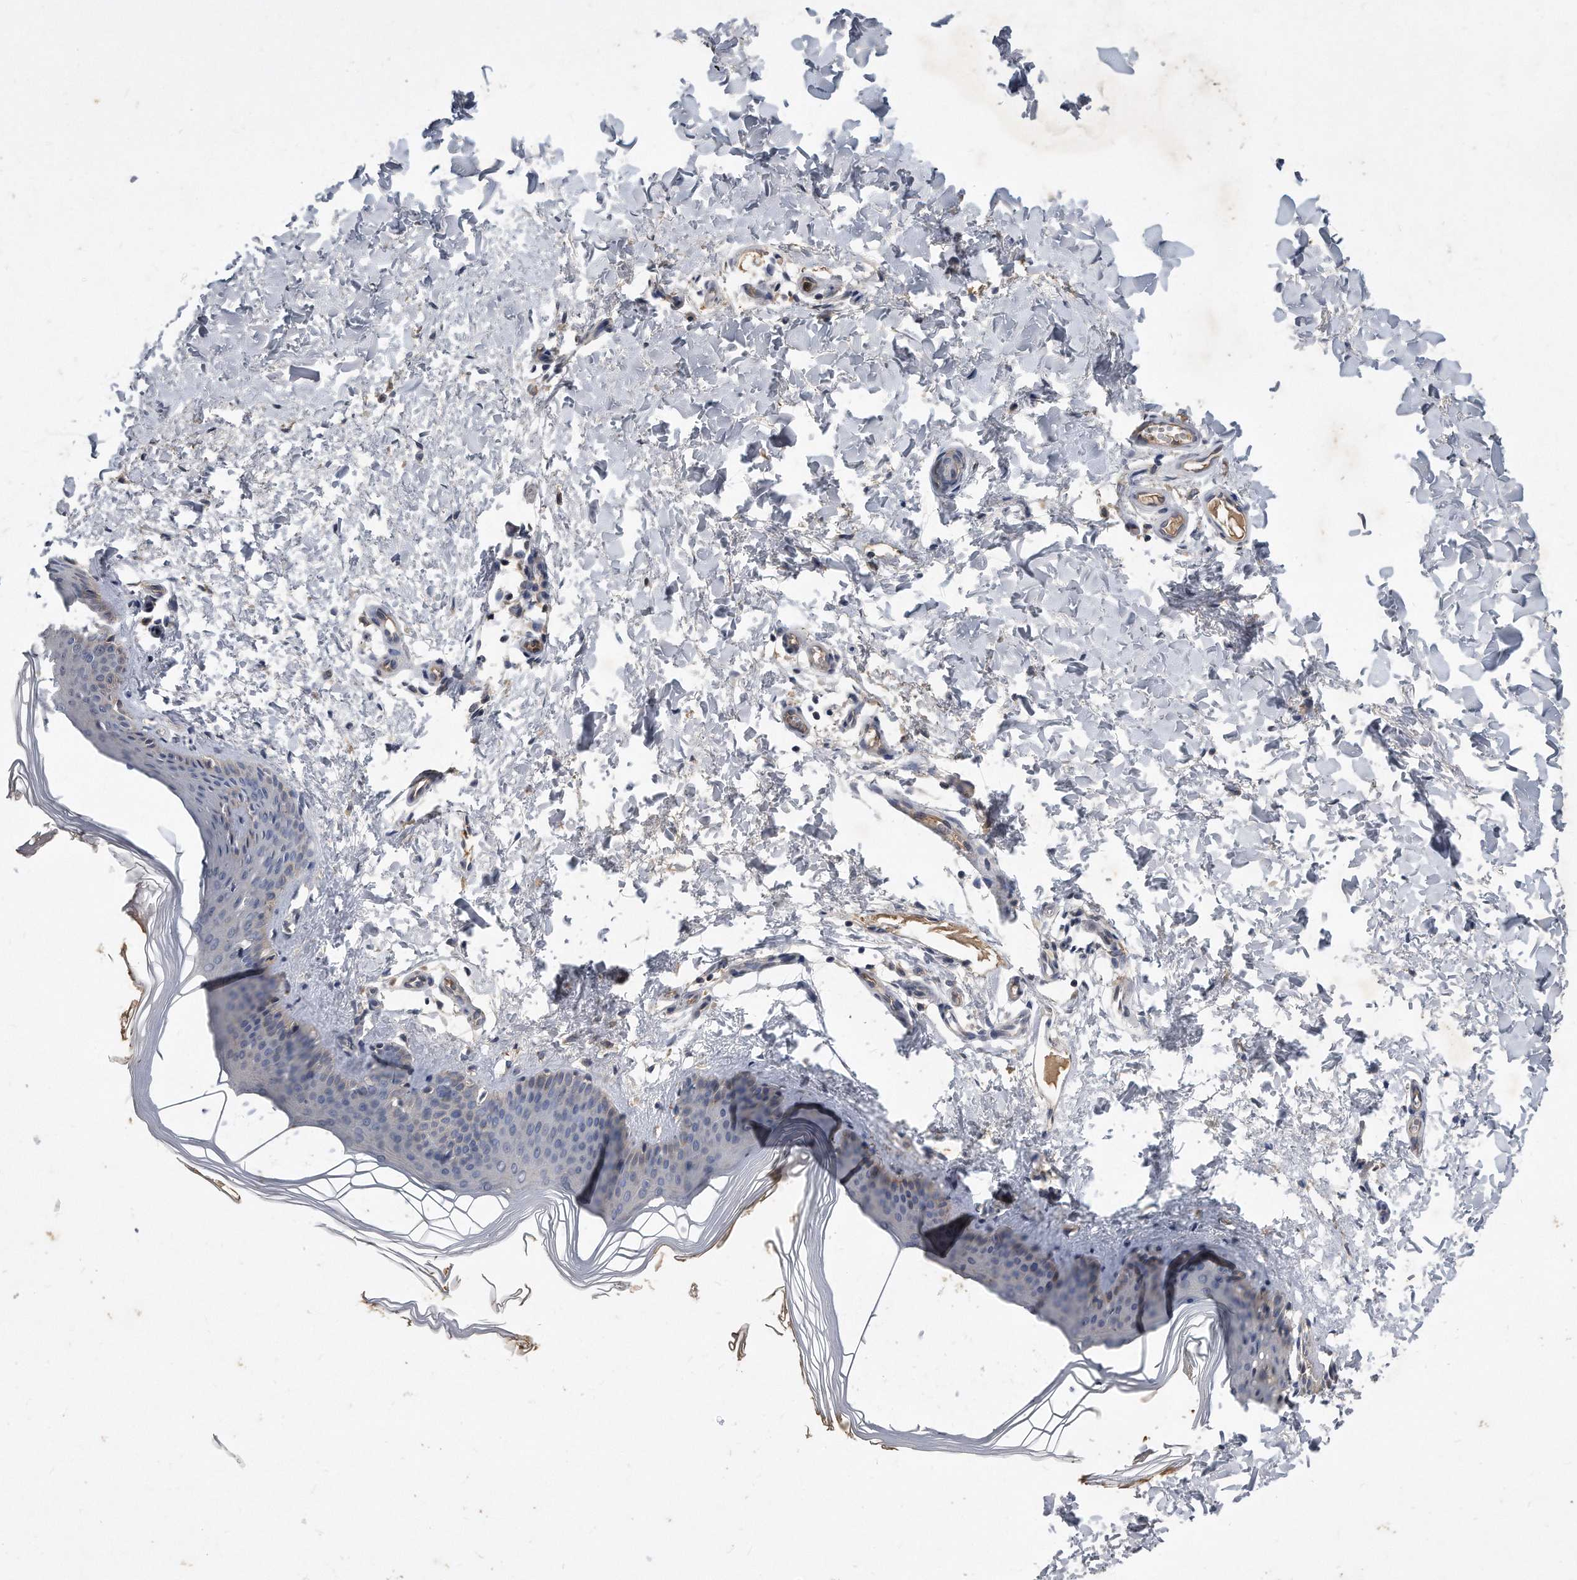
{"staining": {"intensity": "negative", "quantity": "none", "location": "none"}, "tissue": "skin", "cell_type": "Fibroblasts", "image_type": "normal", "snomed": [{"axis": "morphology", "description": "Normal tissue, NOS"}, {"axis": "topography", "description": "Skin"}], "caption": "Protein analysis of unremarkable skin reveals no significant positivity in fibroblasts. The staining was performed using DAB to visualize the protein expression in brown, while the nuclei were stained in blue with hematoxylin (Magnification: 20x).", "gene": "HOMER3", "patient": {"sex": "female", "age": 27}}